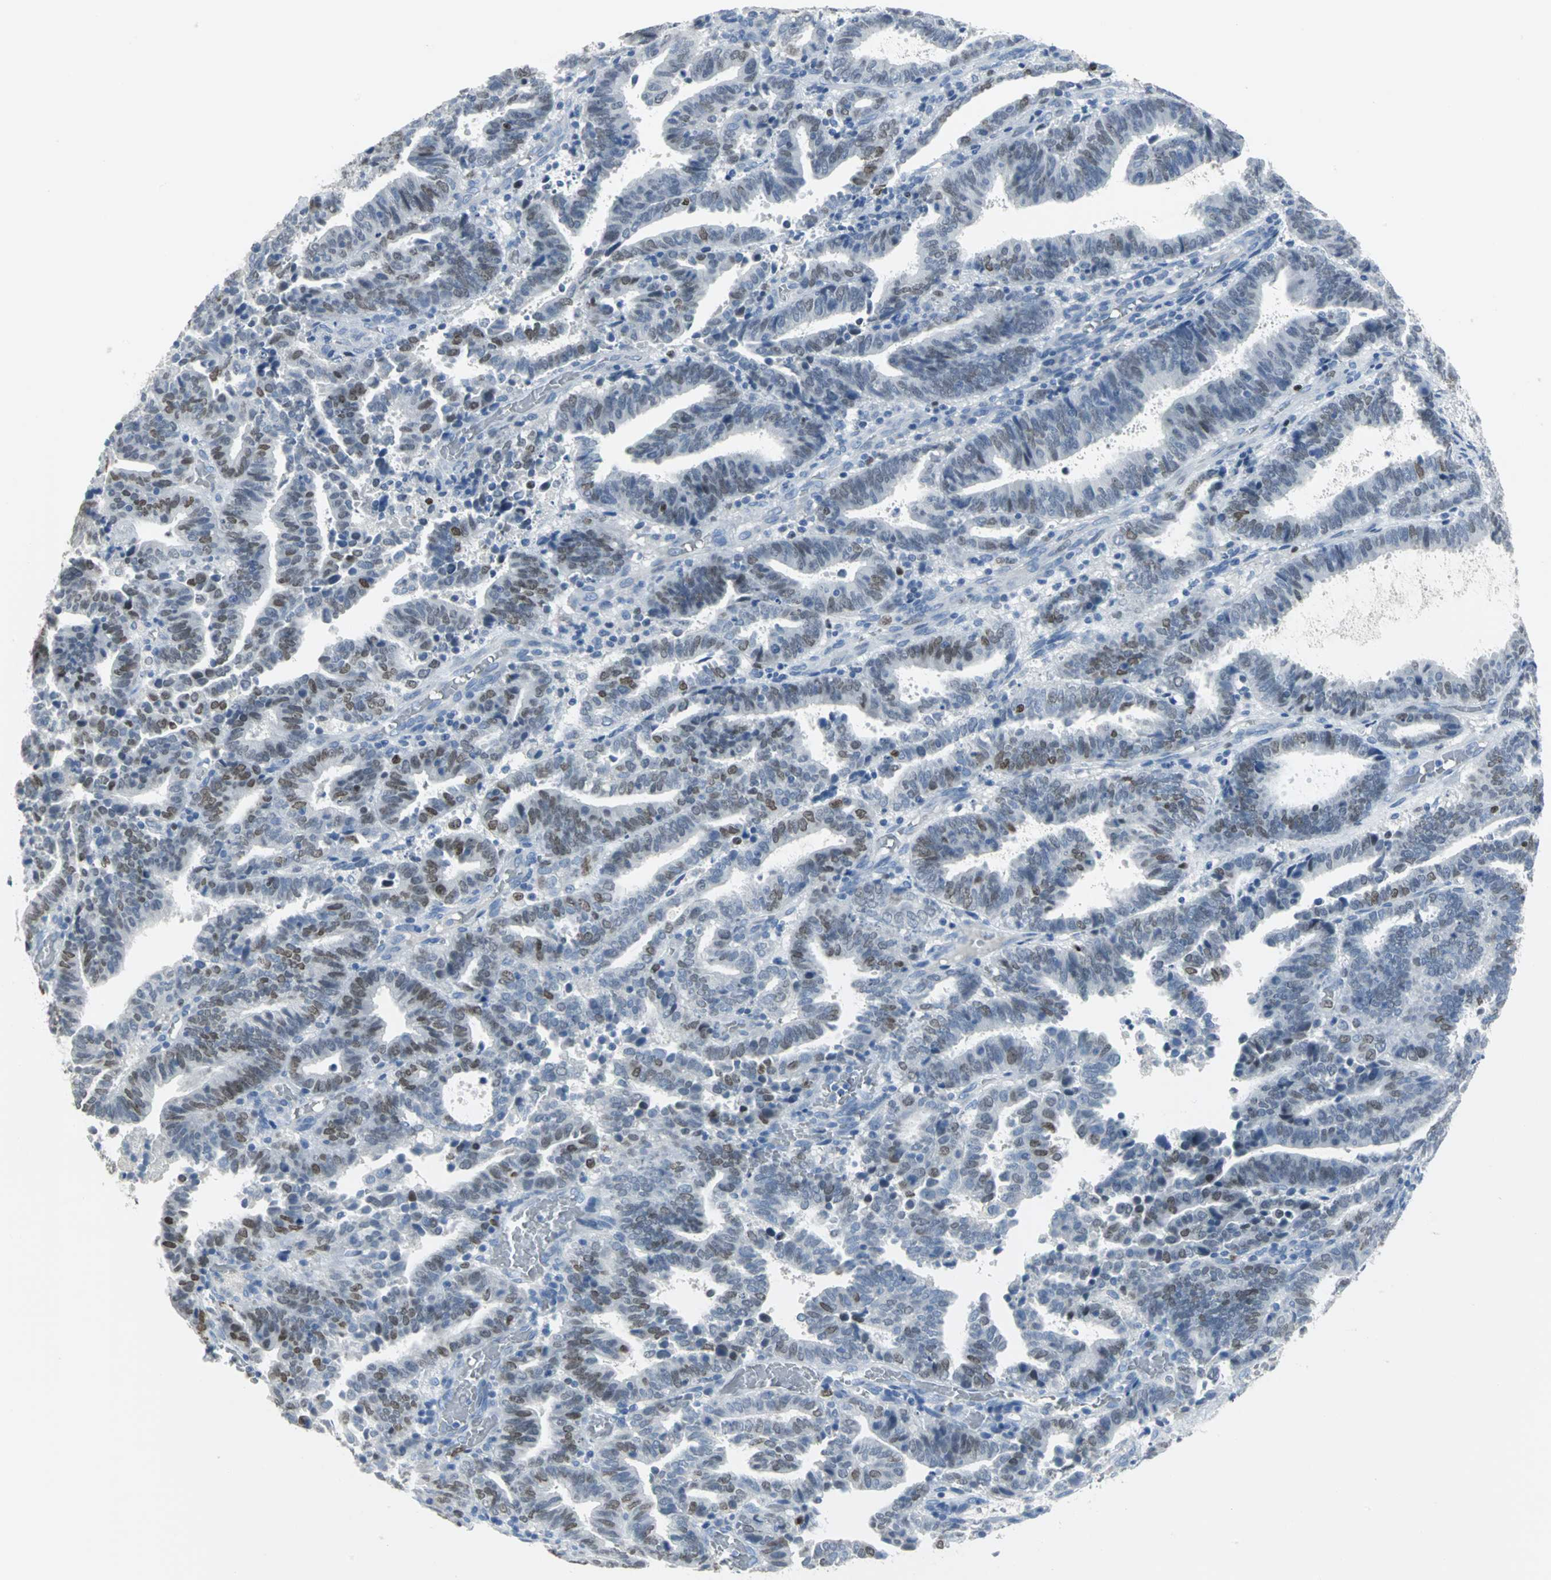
{"staining": {"intensity": "moderate", "quantity": "25%-75%", "location": "nuclear"}, "tissue": "endometrial cancer", "cell_type": "Tumor cells", "image_type": "cancer", "snomed": [{"axis": "morphology", "description": "Adenocarcinoma, NOS"}, {"axis": "topography", "description": "Uterus"}], "caption": "Immunohistochemical staining of human endometrial cancer reveals medium levels of moderate nuclear staining in approximately 25%-75% of tumor cells. The protein is stained brown, and the nuclei are stained in blue (DAB IHC with brightfield microscopy, high magnification).", "gene": "MCM3", "patient": {"sex": "female", "age": 83}}